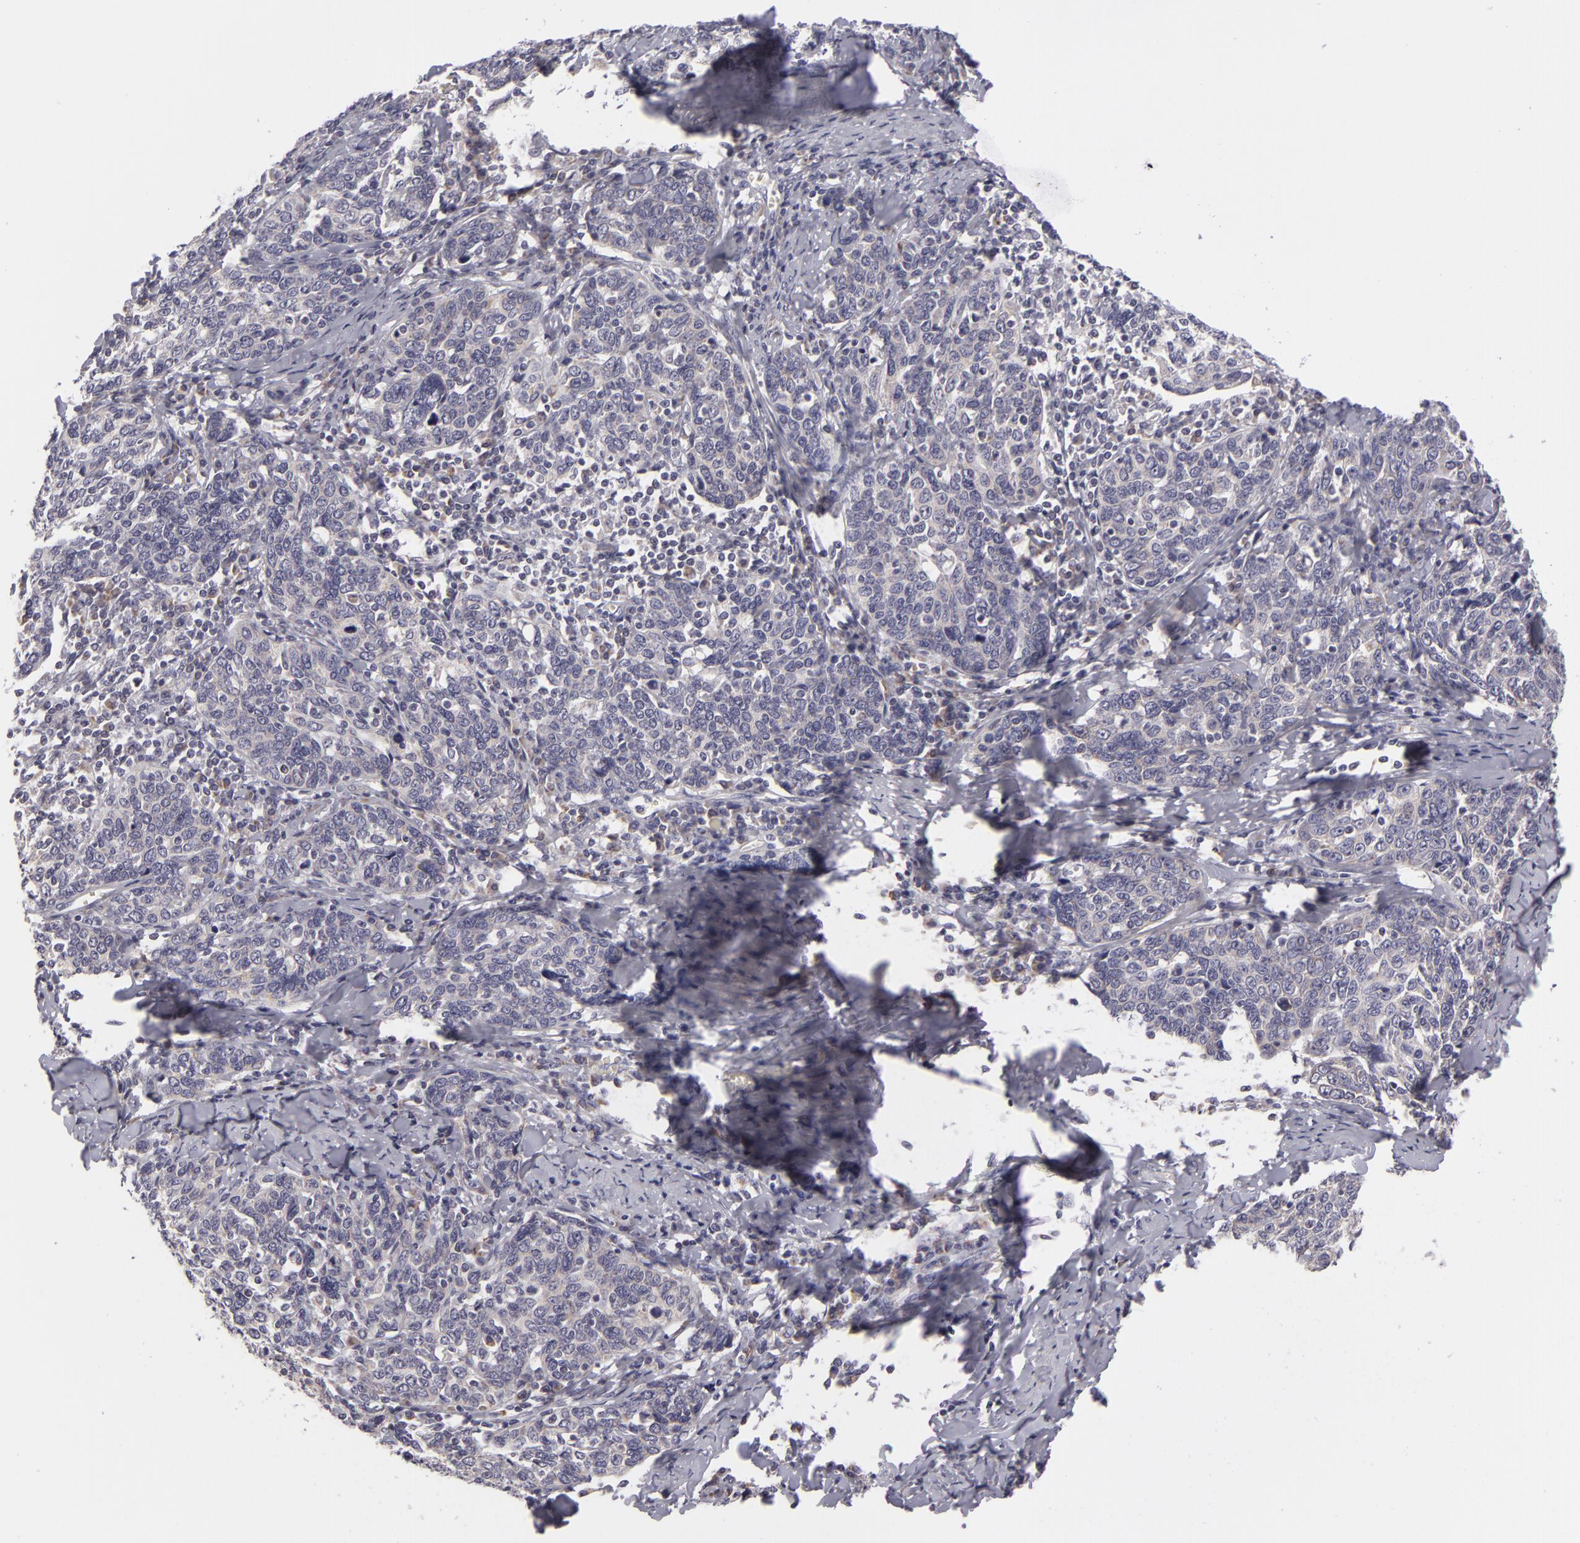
{"staining": {"intensity": "weak", "quantity": "<25%", "location": "cytoplasmic/membranous"}, "tissue": "cervical cancer", "cell_type": "Tumor cells", "image_type": "cancer", "snomed": [{"axis": "morphology", "description": "Squamous cell carcinoma, NOS"}, {"axis": "topography", "description": "Cervix"}], "caption": "This is an immunohistochemistry (IHC) histopathology image of human cervical cancer. There is no expression in tumor cells.", "gene": "ATP2B3", "patient": {"sex": "female", "age": 41}}